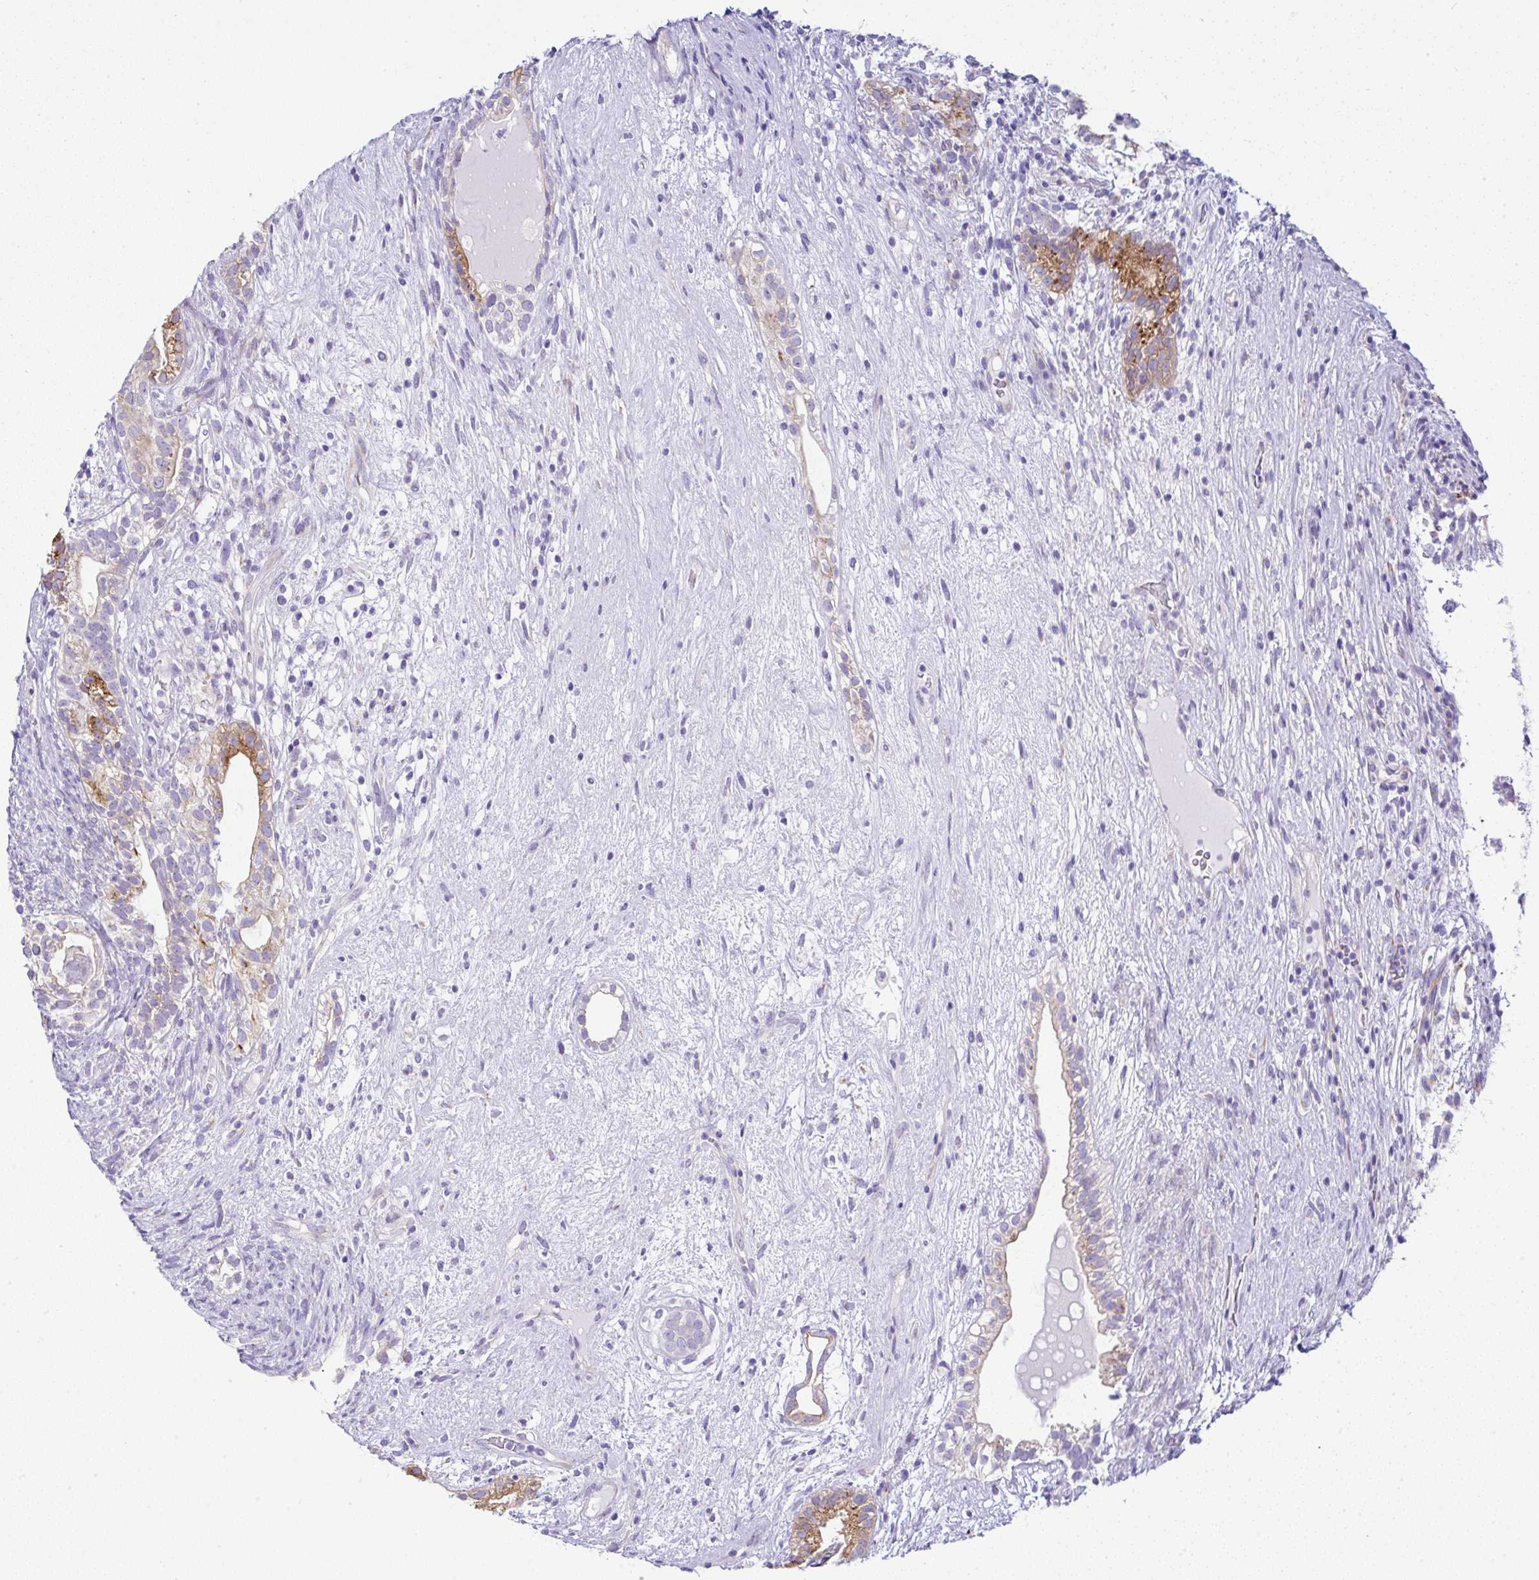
{"staining": {"intensity": "moderate", "quantity": "<25%", "location": "cytoplasmic/membranous"}, "tissue": "testis cancer", "cell_type": "Tumor cells", "image_type": "cancer", "snomed": [{"axis": "morphology", "description": "Seminoma, NOS"}, {"axis": "morphology", "description": "Carcinoma, Embryonal, NOS"}, {"axis": "topography", "description": "Testis"}], "caption": "Immunohistochemical staining of human testis cancer exhibits low levels of moderate cytoplasmic/membranous staining in approximately <25% of tumor cells. (Stains: DAB in brown, nuclei in blue, Microscopy: brightfield microscopy at high magnification).", "gene": "FAM177A1", "patient": {"sex": "male", "age": 41}}